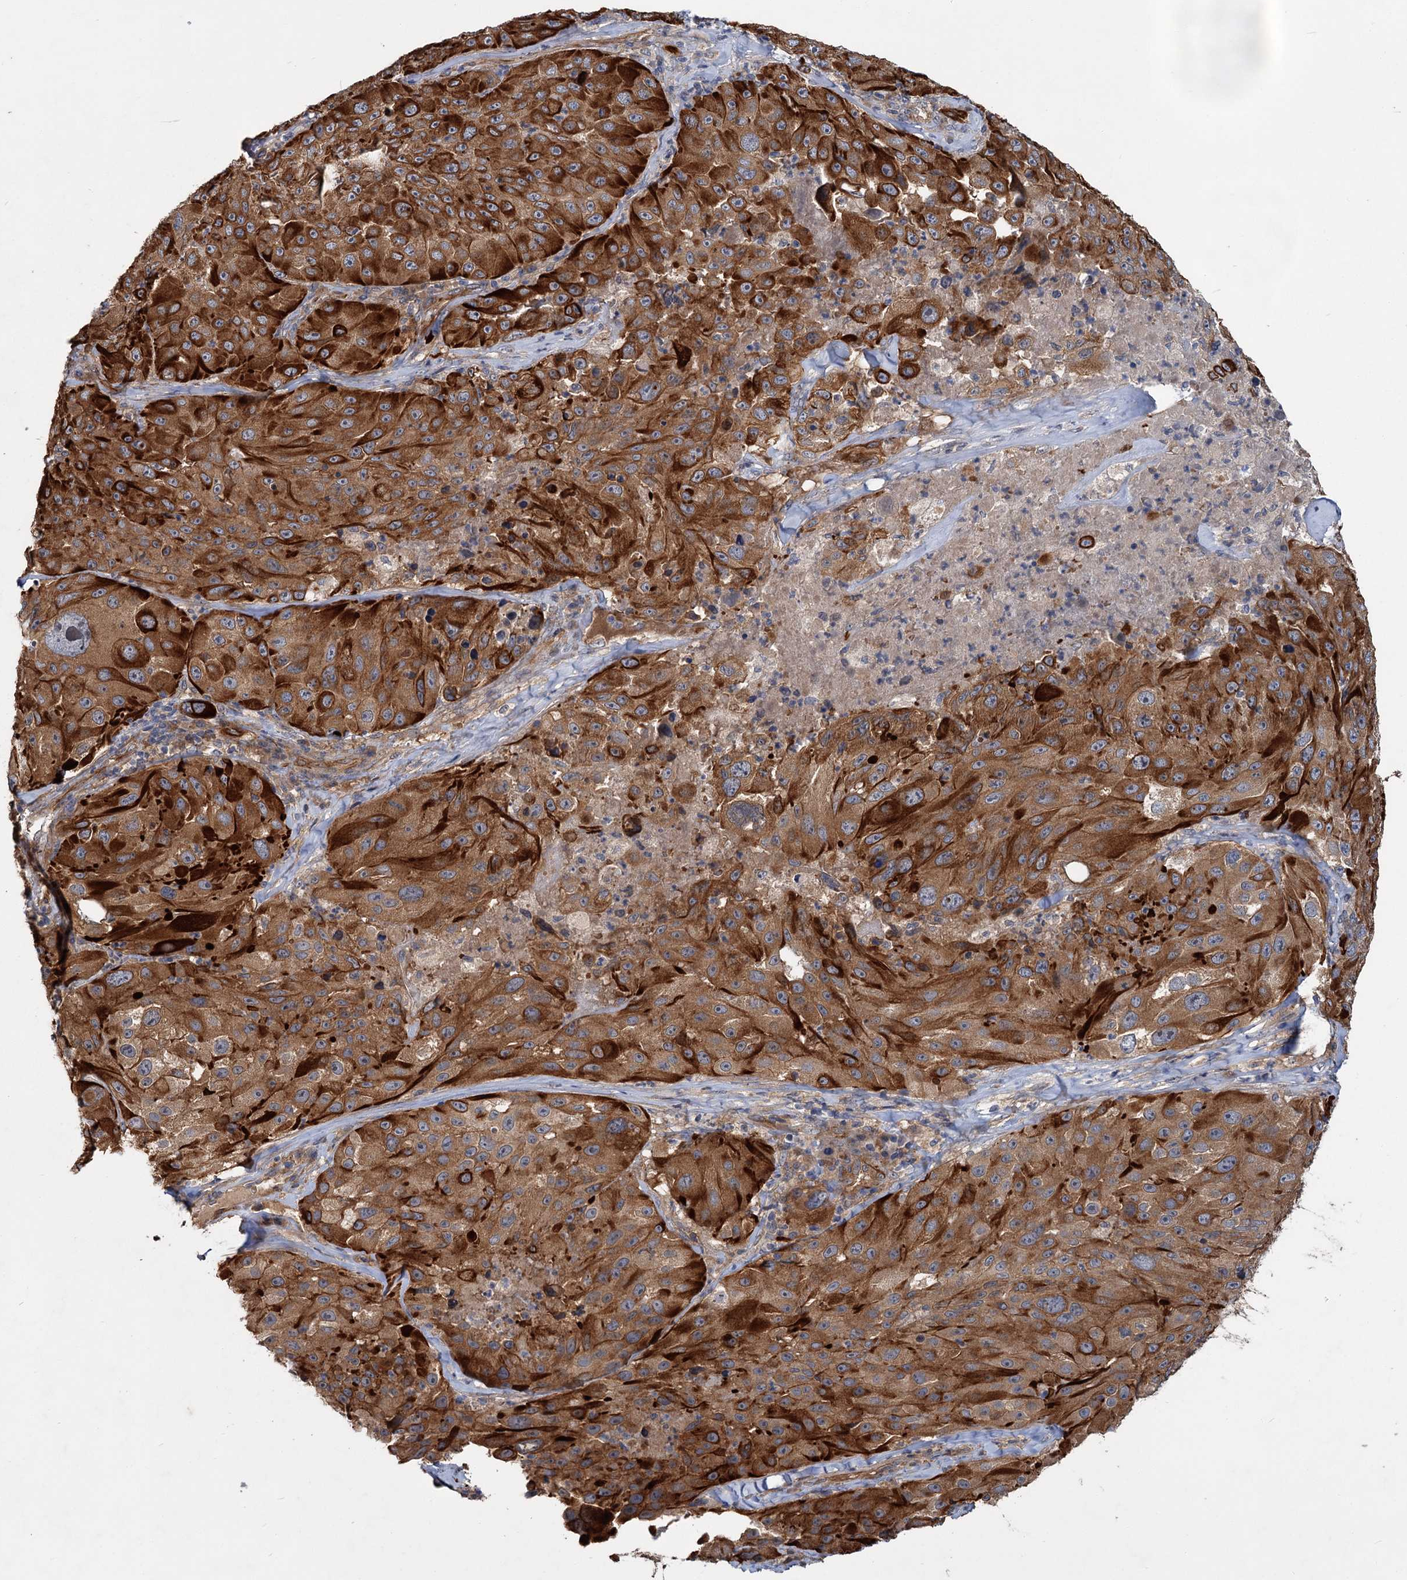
{"staining": {"intensity": "strong", "quantity": ">75%", "location": "cytoplasmic/membranous"}, "tissue": "melanoma", "cell_type": "Tumor cells", "image_type": "cancer", "snomed": [{"axis": "morphology", "description": "Malignant melanoma, Metastatic site"}, {"axis": "topography", "description": "Lymph node"}], "caption": "The photomicrograph exhibits staining of malignant melanoma (metastatic site), revealing strong cytoplasmic/membranous protein positivity (brown color) within tumor cells.", "gene": "PKN2", "patient": {"sex": "male", "age": 62}}